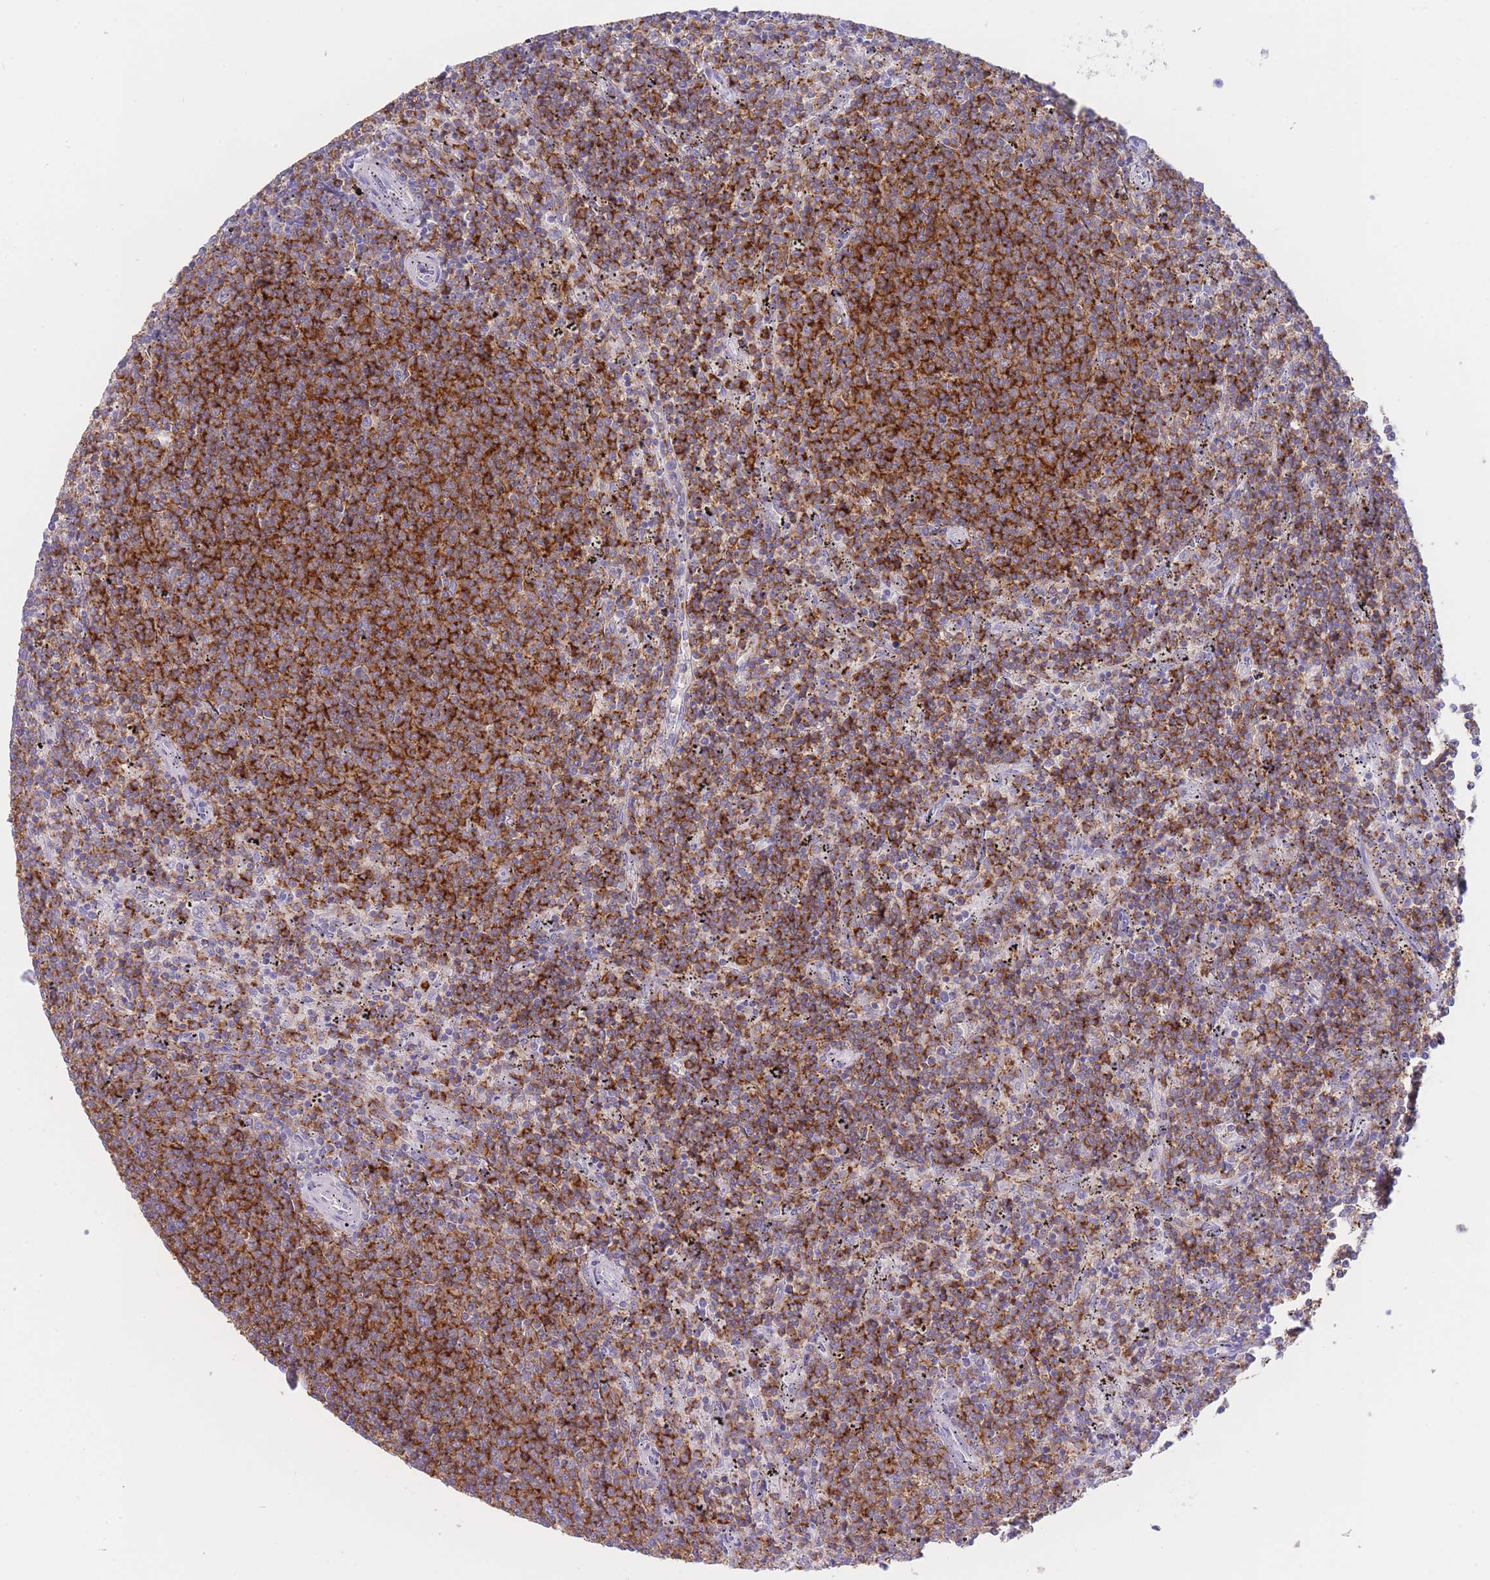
{"staining": {"intensity": "strong", "quantity": "25%-75%", "location": "cytoplasmic/membranous"}, "tissue": "lymphoma", "cell_type": "Tumor cells", "image_type": "cancer", "snomed": [{"axis": "morphology", "description": "Malignant lymphoma, non-Hodgkin's type, Low grade"}, {"axis": "topography", "description": "Spleen"}], "caption": "Protein expression by immunohistochemistry shows strong cytoplasmic/membranous positivity in approximately 25%-75% of tumor cells in lymphoma. (Brightfield microscopy of DAB IHC at high magnification).", "gene": "CD37", "patient": {"sex": "female", "age": 50}}